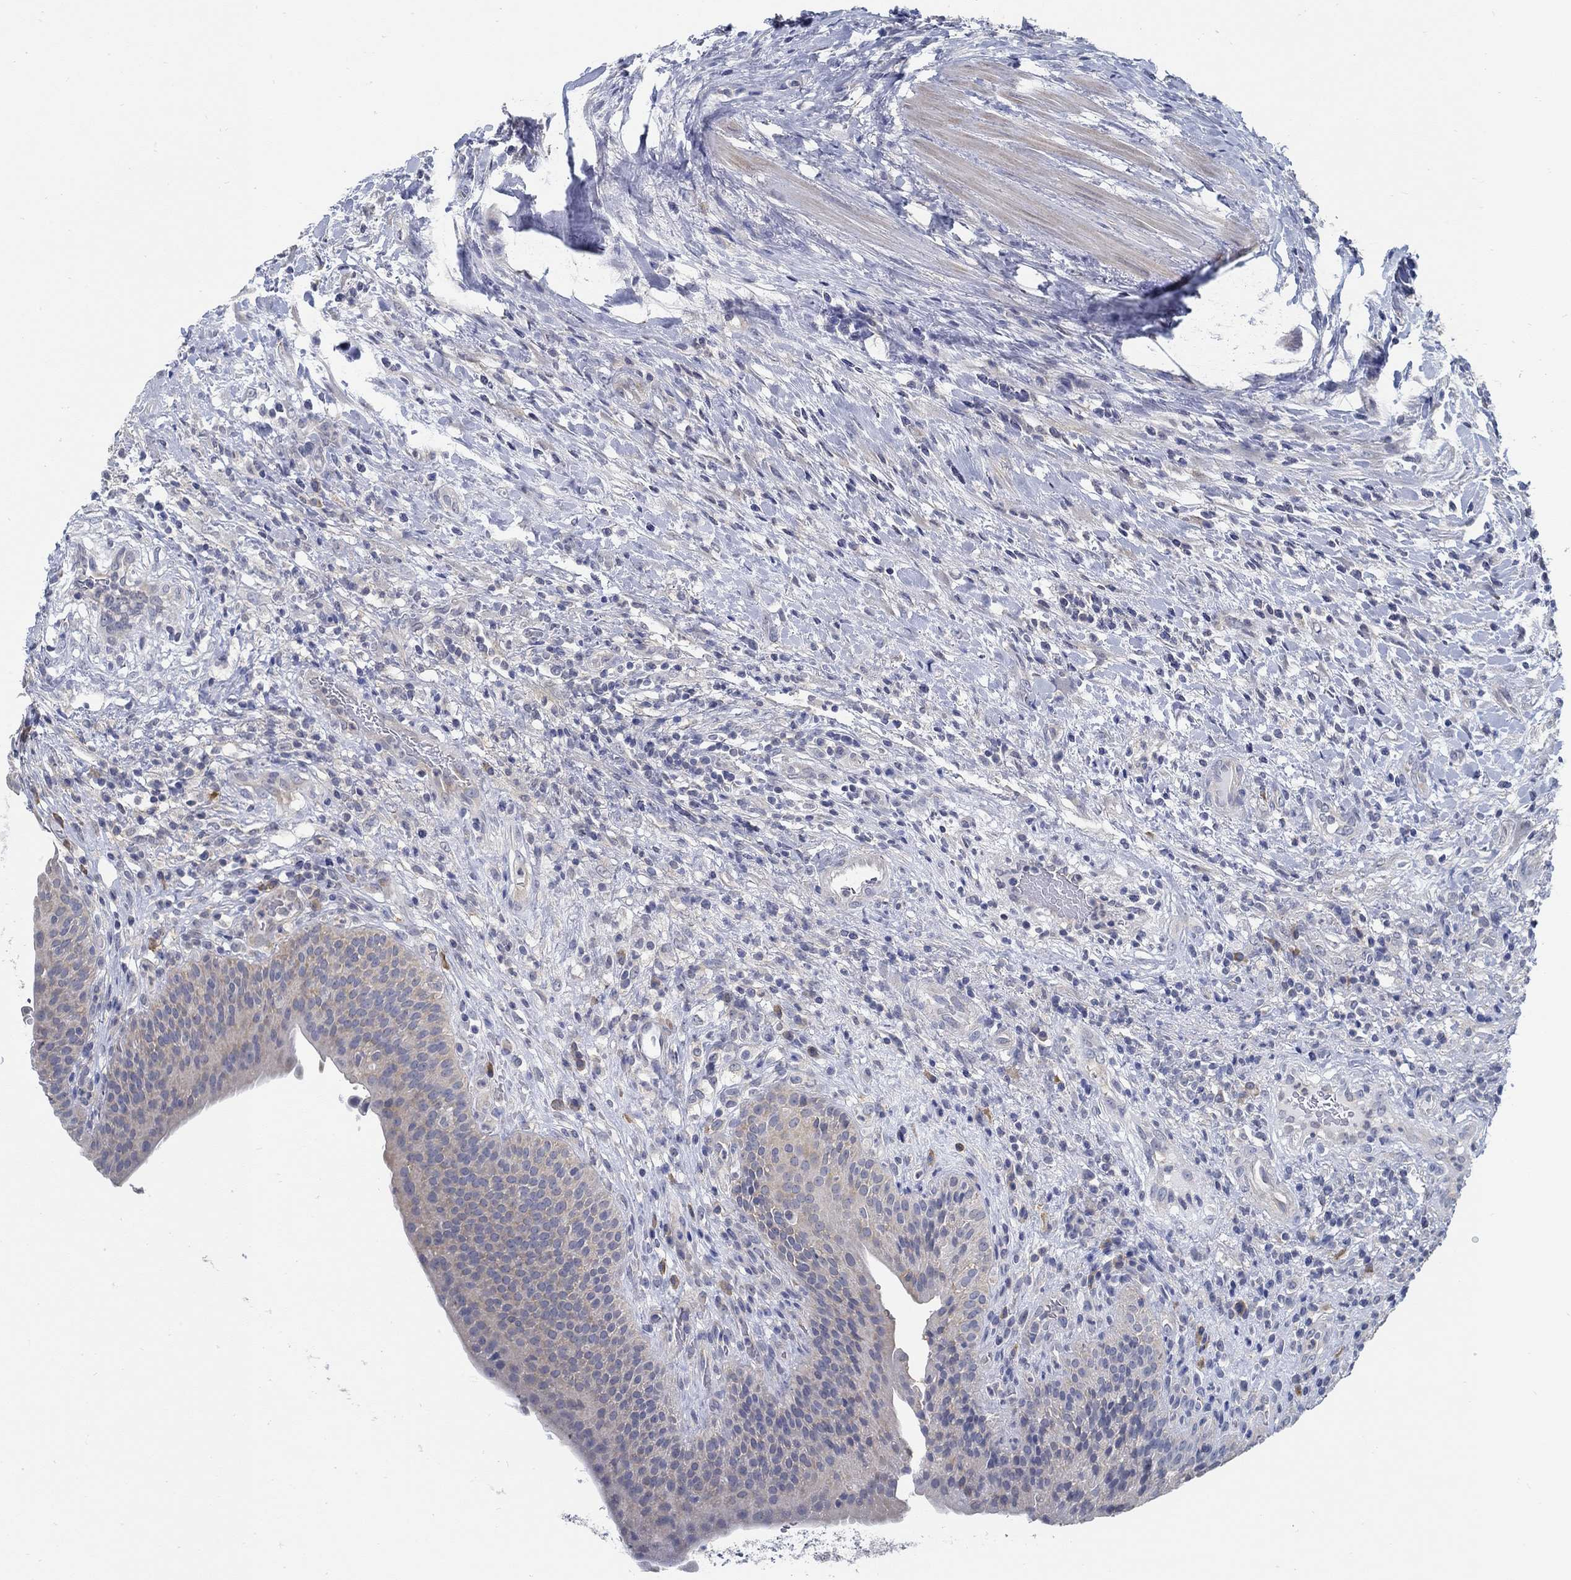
{"staining": {"intensity": "weak", "quantity": "25%-75%", "location": "cytoplasmic/membranous"}, "tissue": "urinary bladder", "cell_type": "Urothelial cells", "image_type": "normal", "snomed": [{"axis": "morphology", "description": "Normal tissue, NOS"}, {"axis": "topography", "description": "Urinary bladder"}], "caption": "DAB (3,3'-diaminobenzidine) immunohistochemical staining of unremarkable human urinary bladder displays weak cytoplasmic/membranous protein expression in about 25%-75% of urothelial cells. (DAB (3,3'-diaminobenzidine) IHC with brightfield microscopy, high magnification).", "gene": "PCDH11X", "patient": {"sex": "male", "age": 66}}